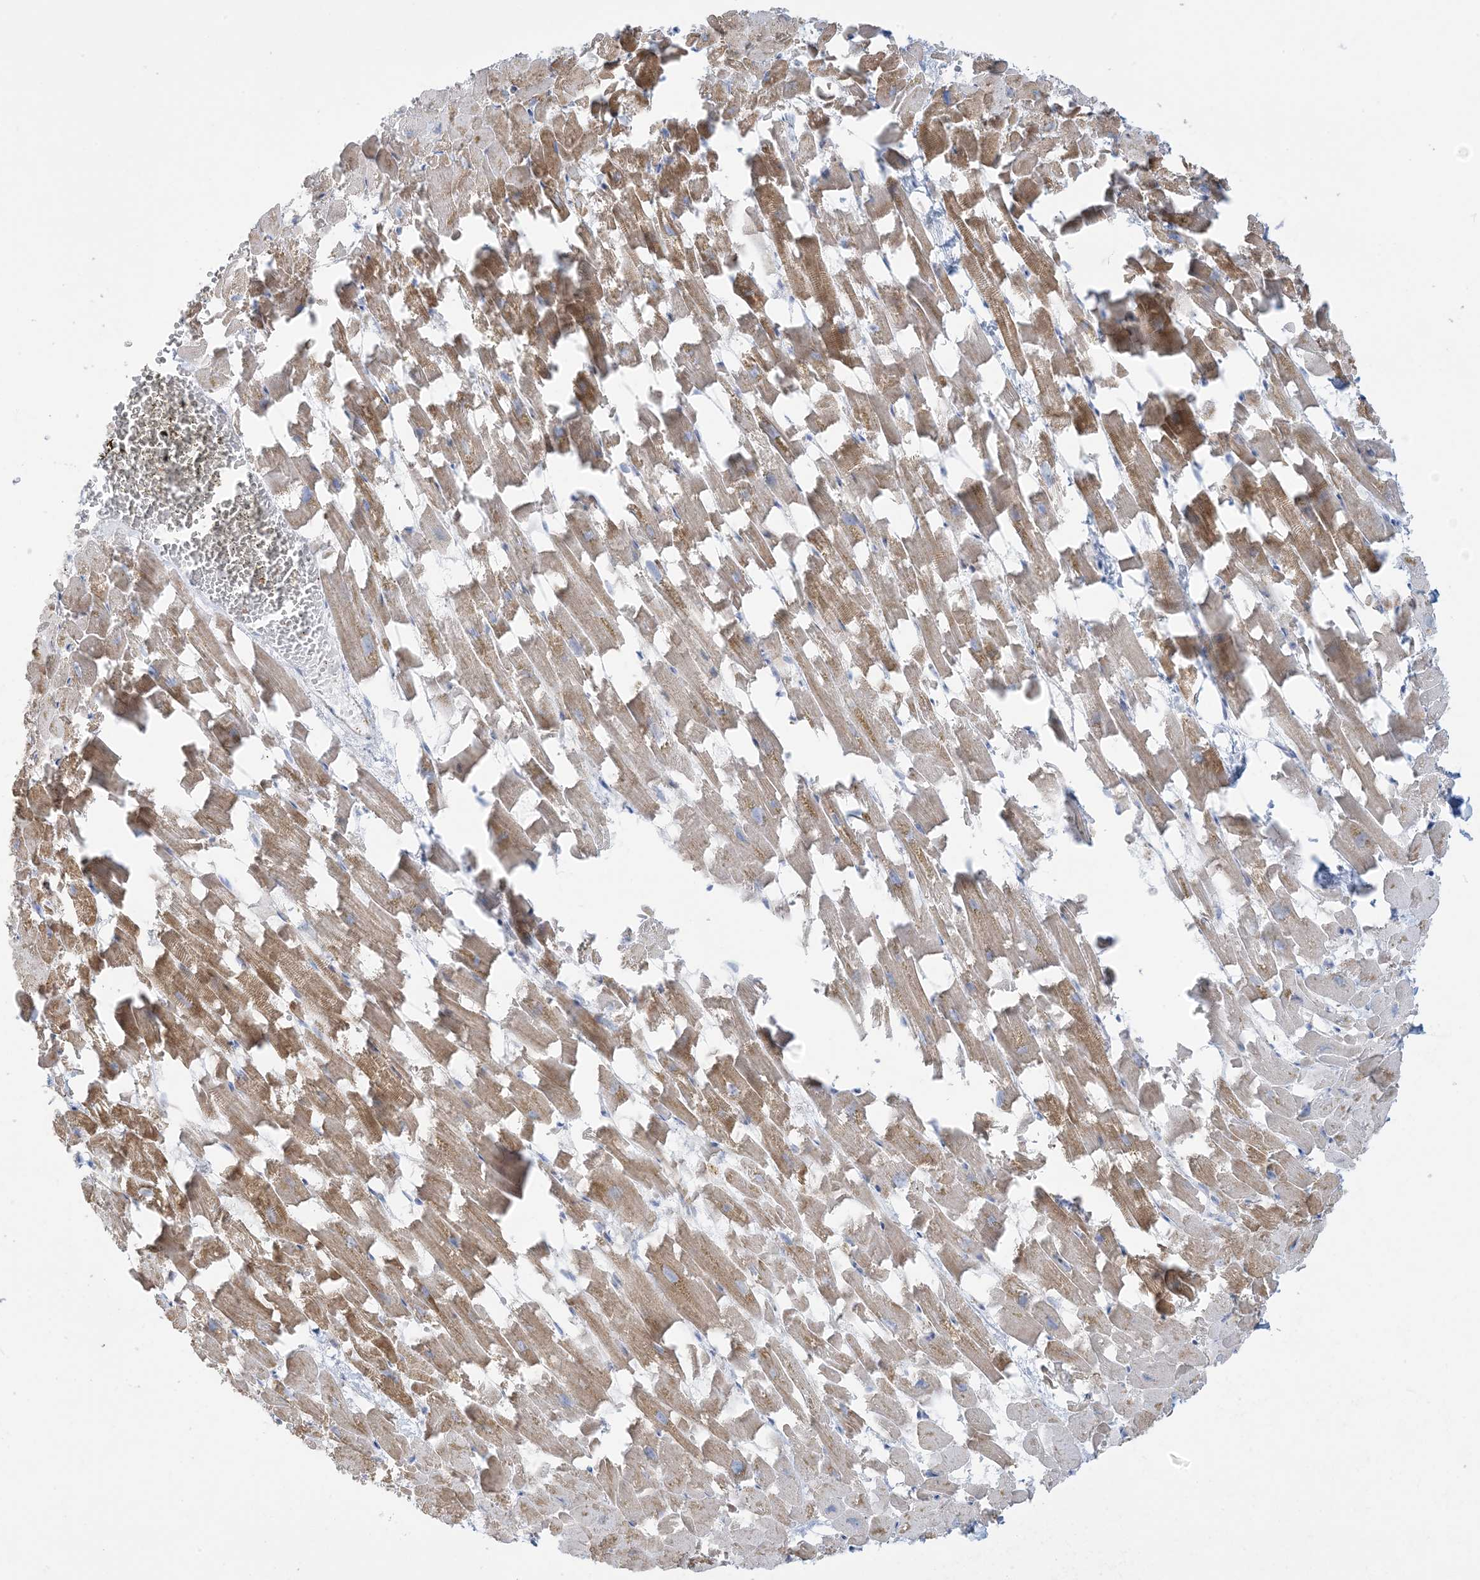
{"staining": {"intensity": "moderate", "quantity": ">75%", "location": "cytoplasmic/membranous"}, "tissue": "heart muscle", "cell_type": "Cardiomyocytes", "image_type": "normal", "snomed": [{"axis": "morphology", "description": "Normal tissue, NOS"}, {"axis": "topography", "description": "Heart"}], "caption": "This image exhibits immunohistochemistry (IHC) staining of normal heart muscle, with medium moderate cytoplasmic/membranous expression in approximately >75% of cardiomyocytes.", "gene": "GTF3C2", "patient": {"sex": "female", "age": 64}}